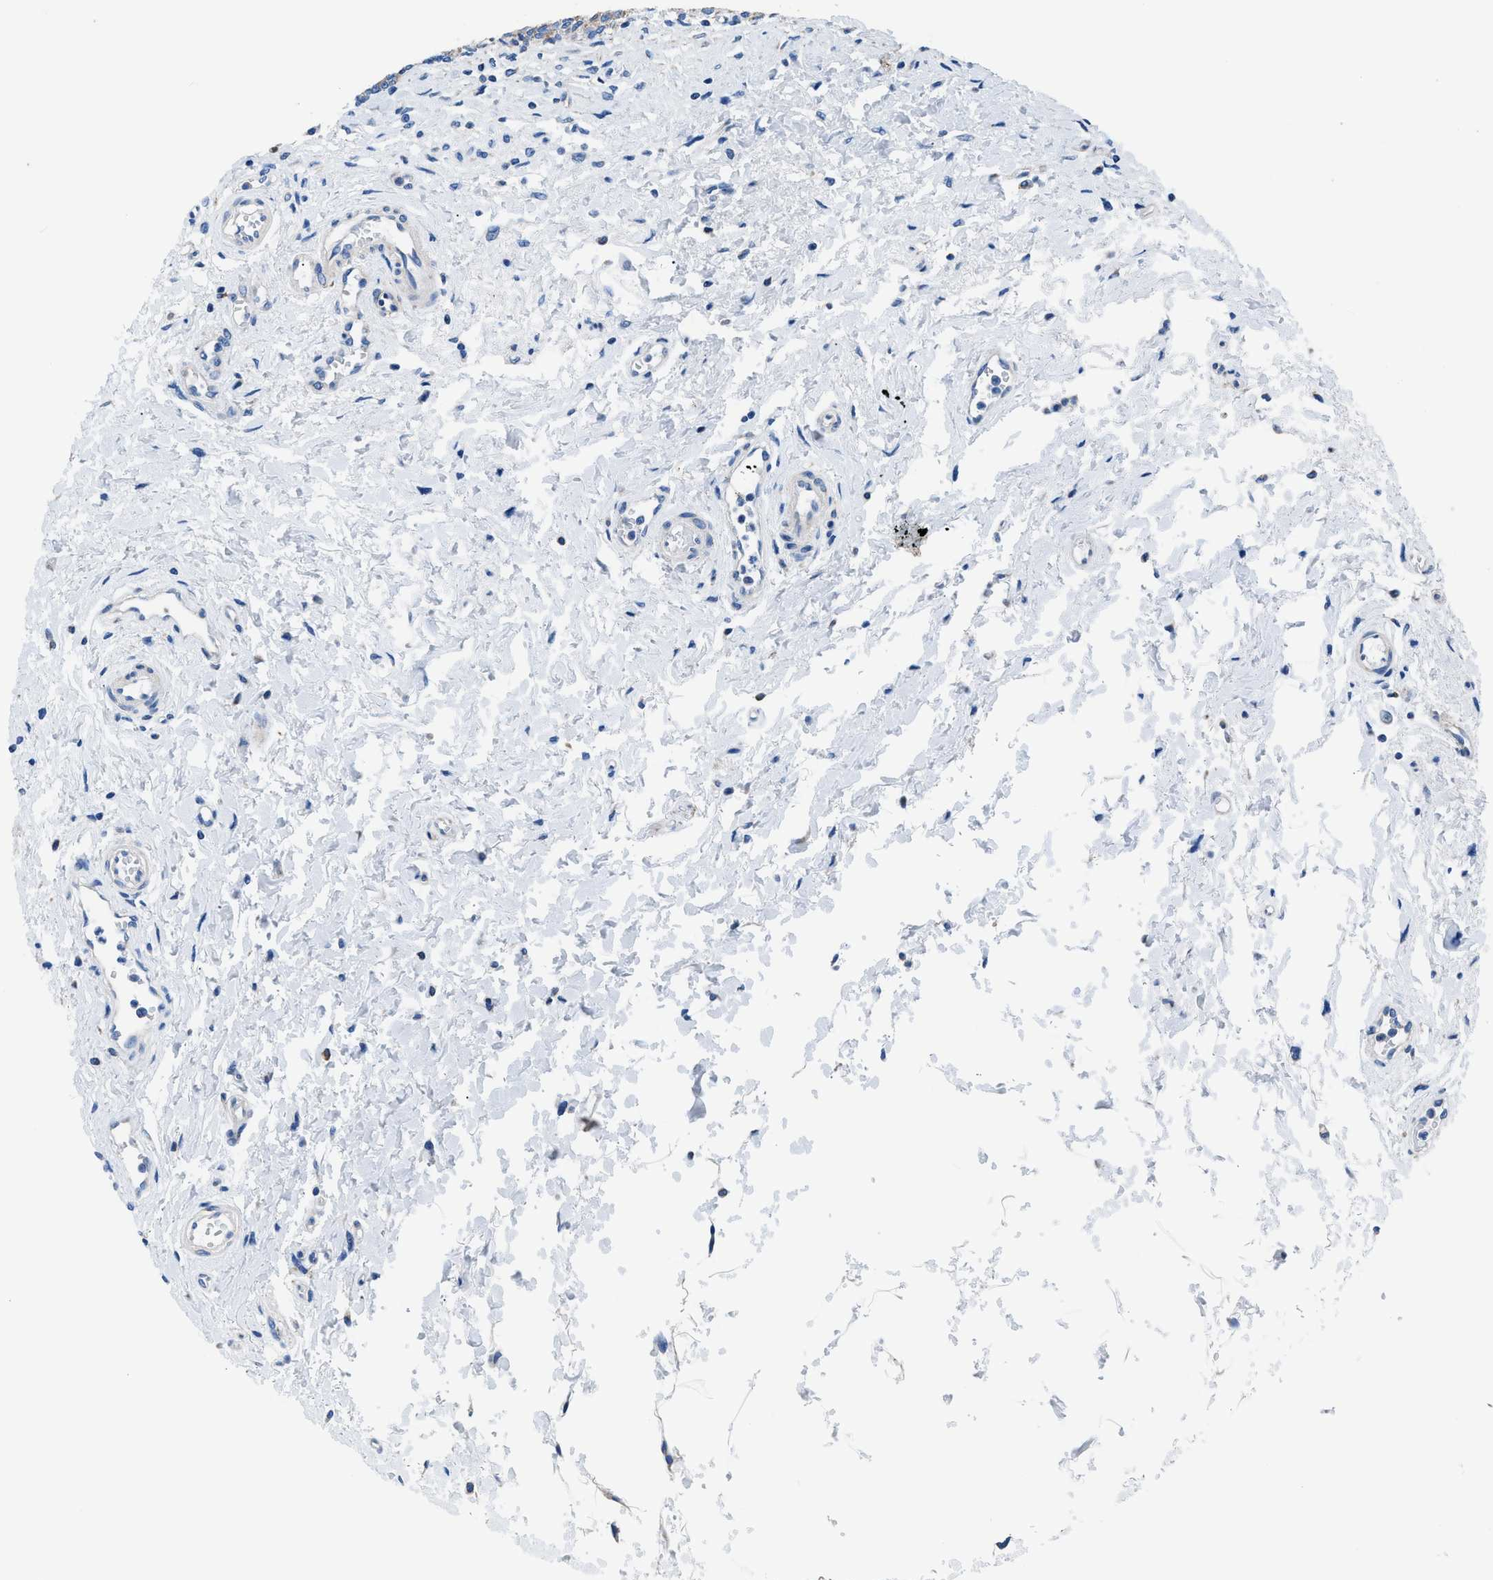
{"staining": {"intensity": "moderate", "quantity": ">75%", "location": "cytoplasmic/membranous"}, "tissue": "urinary bladder", "cell_type": "Urothelial cells", "image_type": "normal", "snomed": [{"axis": "morphology", "description": "Normal tissue, NOS"}, {"axis": "topography", "description": "Urinary bladder"}], "caption": "Urinary bladder stained with immunohistochemistry (IHC) shows moderate cytoplasmic/membranous positivity in approximately >75% of urothelial cells.", "gene": "ZDHHC3", "patient": {"sex": "male", "age": 55}}